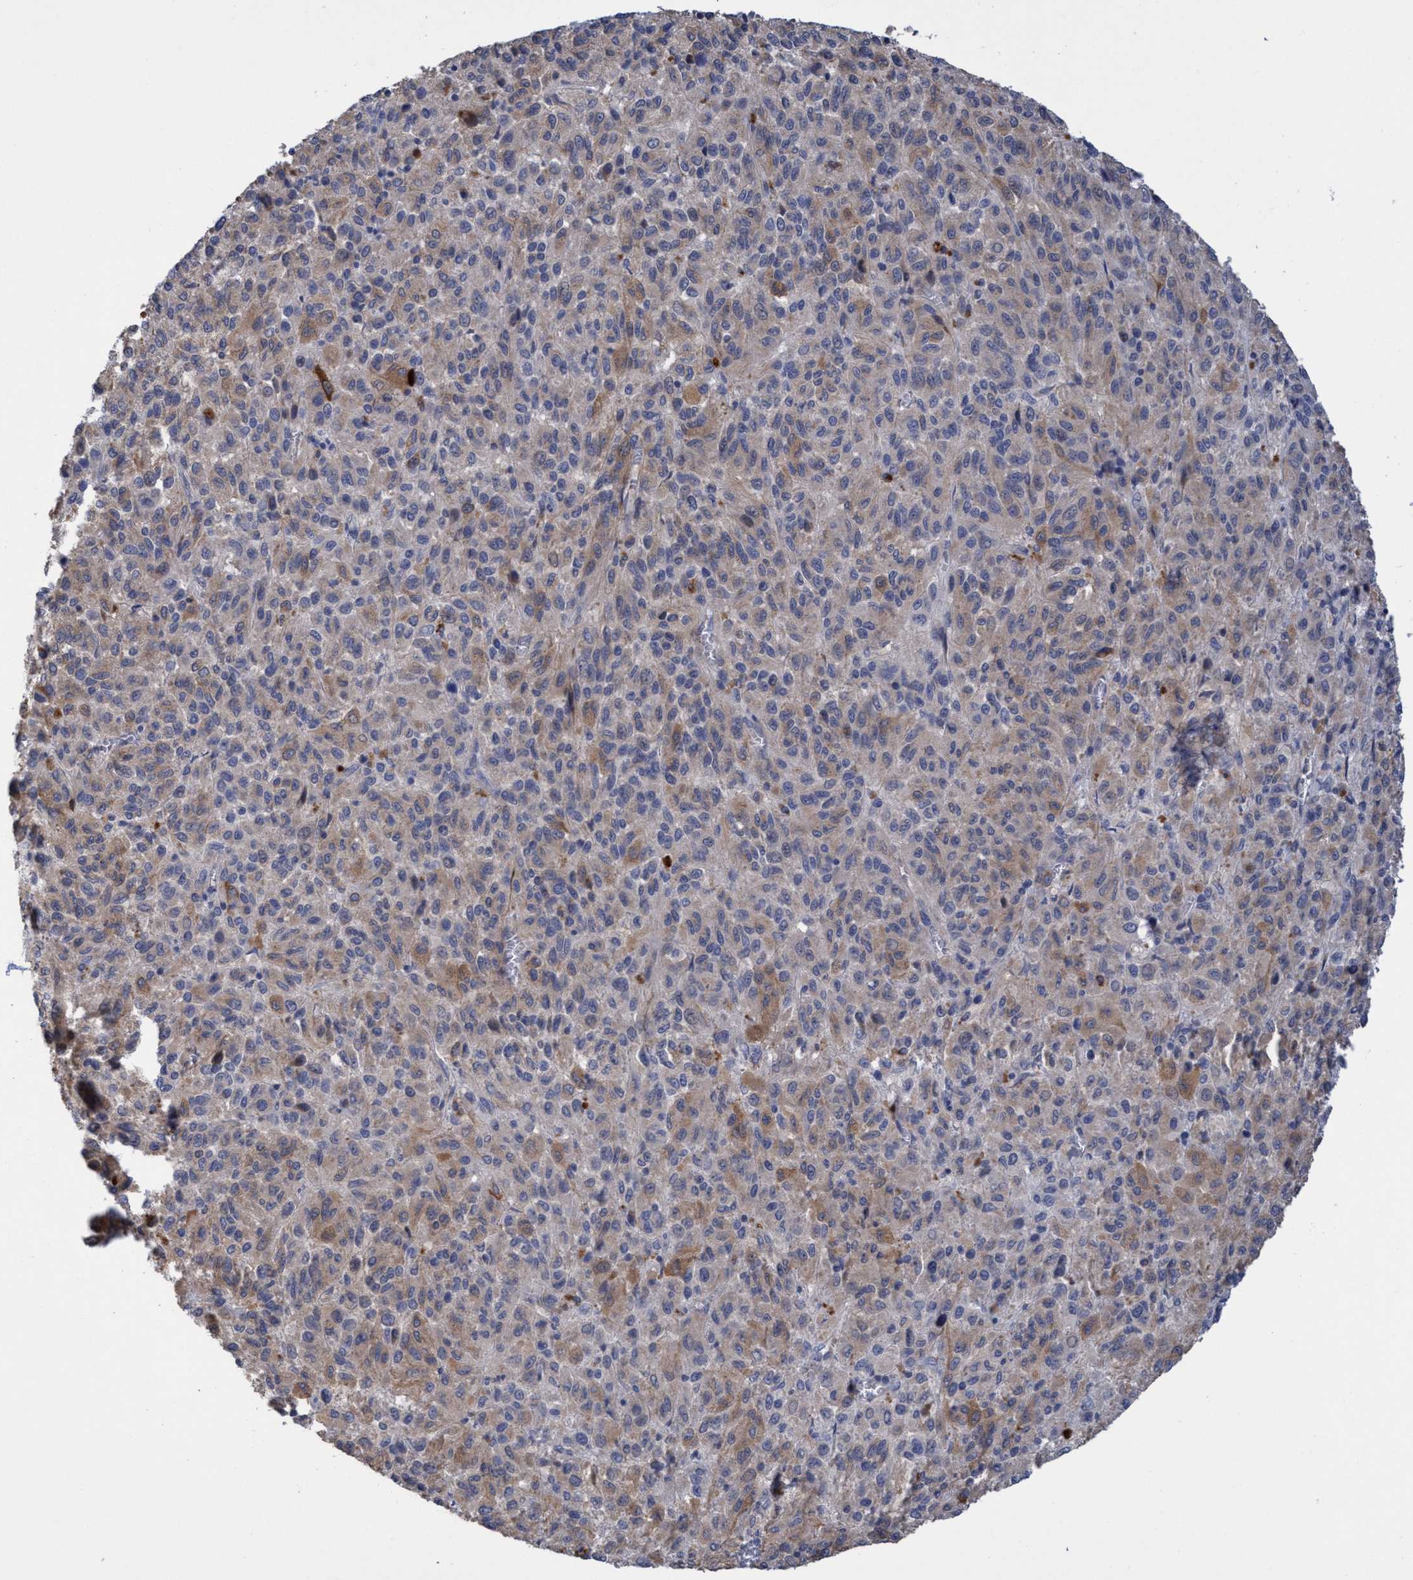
{"staining": {"intensity": "weak", "quantity": ">75%", "location": "cytoplasmic/membranous"}, "tissue": "melanoma", "cell_type": "Tumor cells", "image_type": "cancer", "snomed": [{"axis": "morphology", "description": "Malignant melanoma, Metastatic site"}, {"axis": "topography", "description": "Lung"}], "caption": "An immunohistochemistry (IHC) micrograph of tumor tissue is shown. Protein staining in brown shows weak cytoplasmic/membranous positivity in melanoma within tumor cells.", "gene": "SEMA4D", "patient": {"sex": "male", "age": 64}}